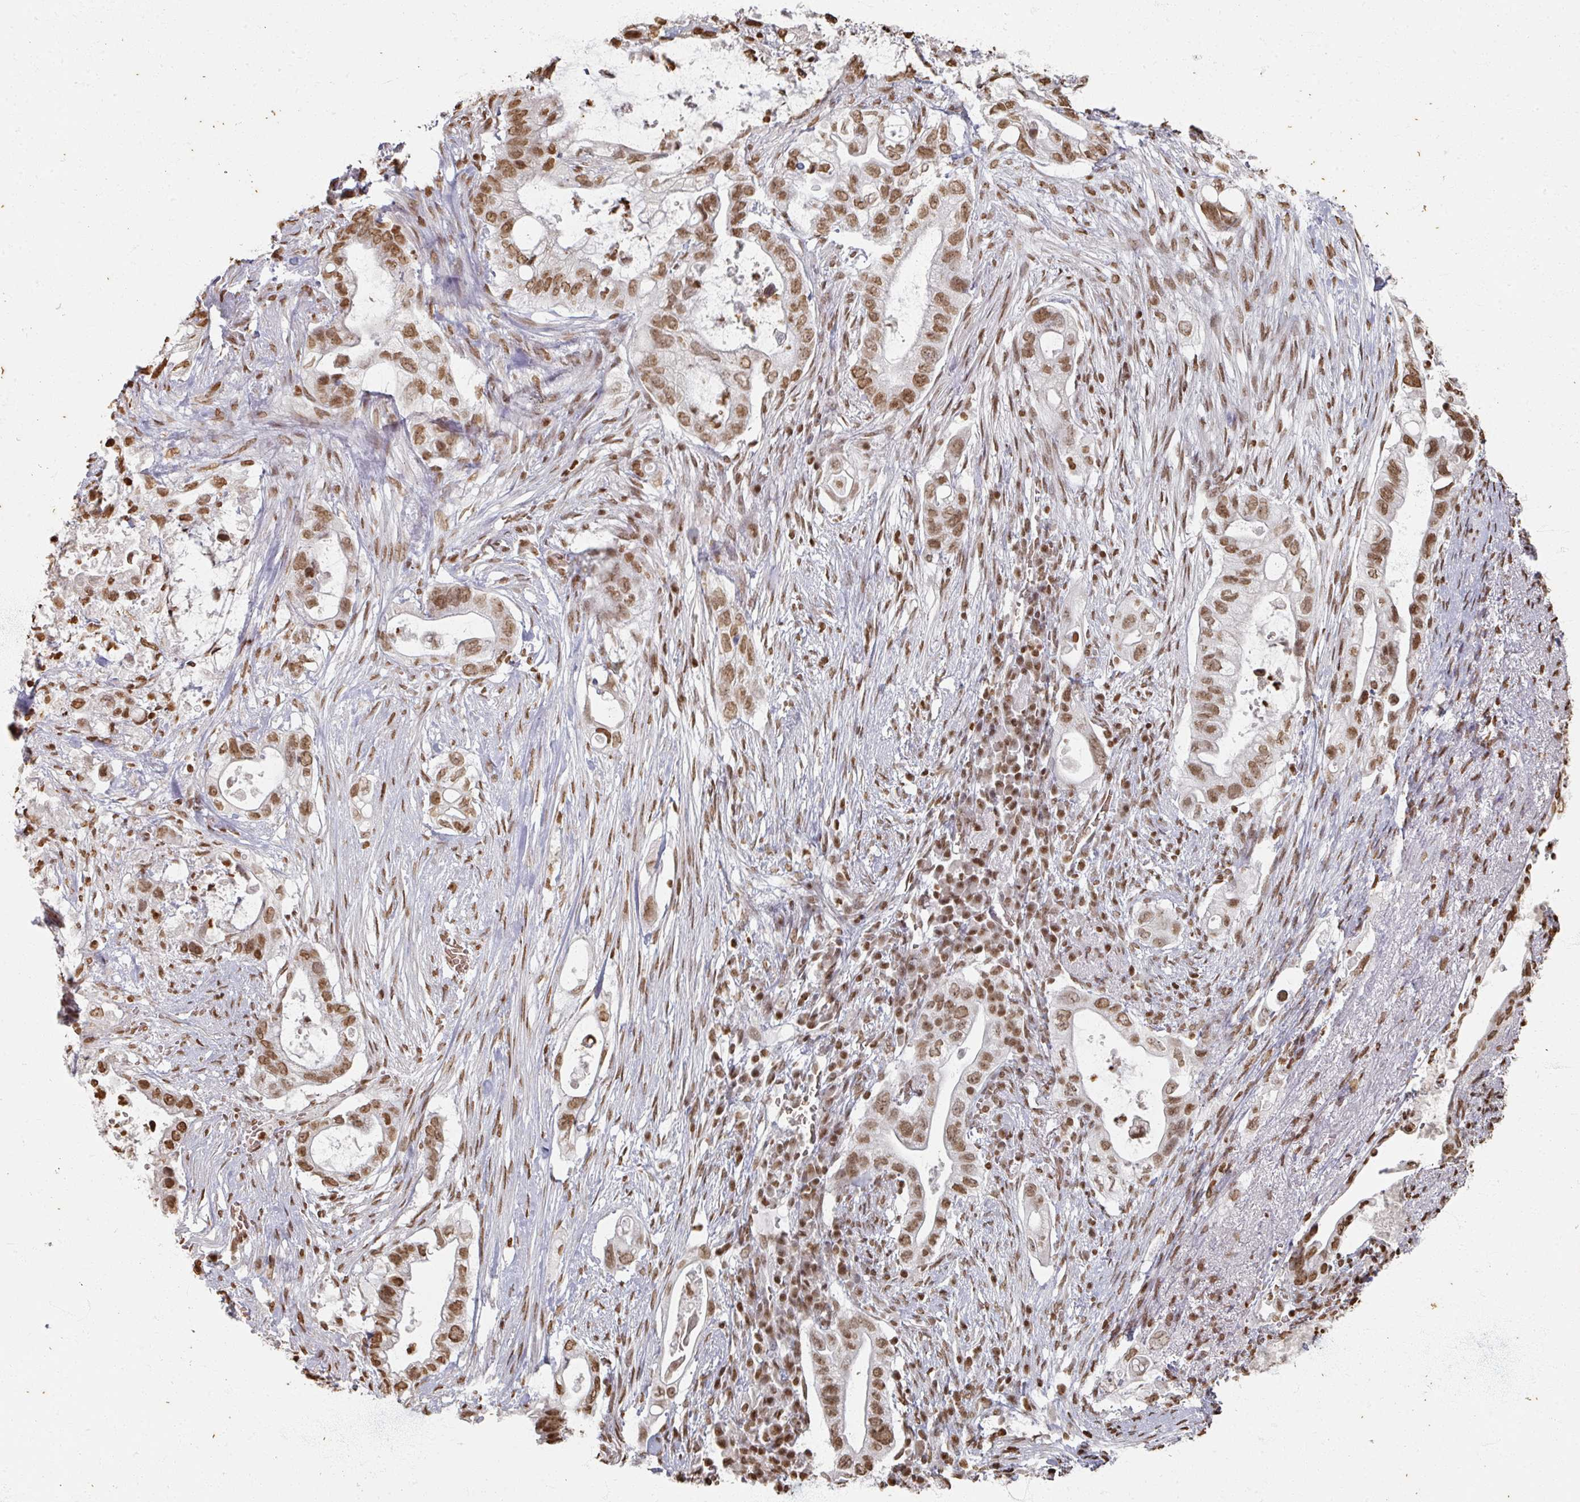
{"staining": {"intensity": "moderate", "quantity": ">75%", "location": "nuclear"}, "tissue": "pancreatic cancer", "cell_type": "Tumor cells", "image_type": "cancer", "snomed": [{"axis": "morphology", "description": "Adenocarcinoma, NOS"}, {"axis": "topography", "description": "Pancreas"}], "caption": "Immunohistochemistry photomicrograph of neoplastic tissue: adenocarcinoma (pancreatic) stained using immunohistochemistry demonstrates medium levels of moderate protein expression localized specifically in the nuclear of tumor cells, appearing as a nuclear brown color.", "gene": "DCUN1D5", "patient": {"sex": "female", "age": 72}}